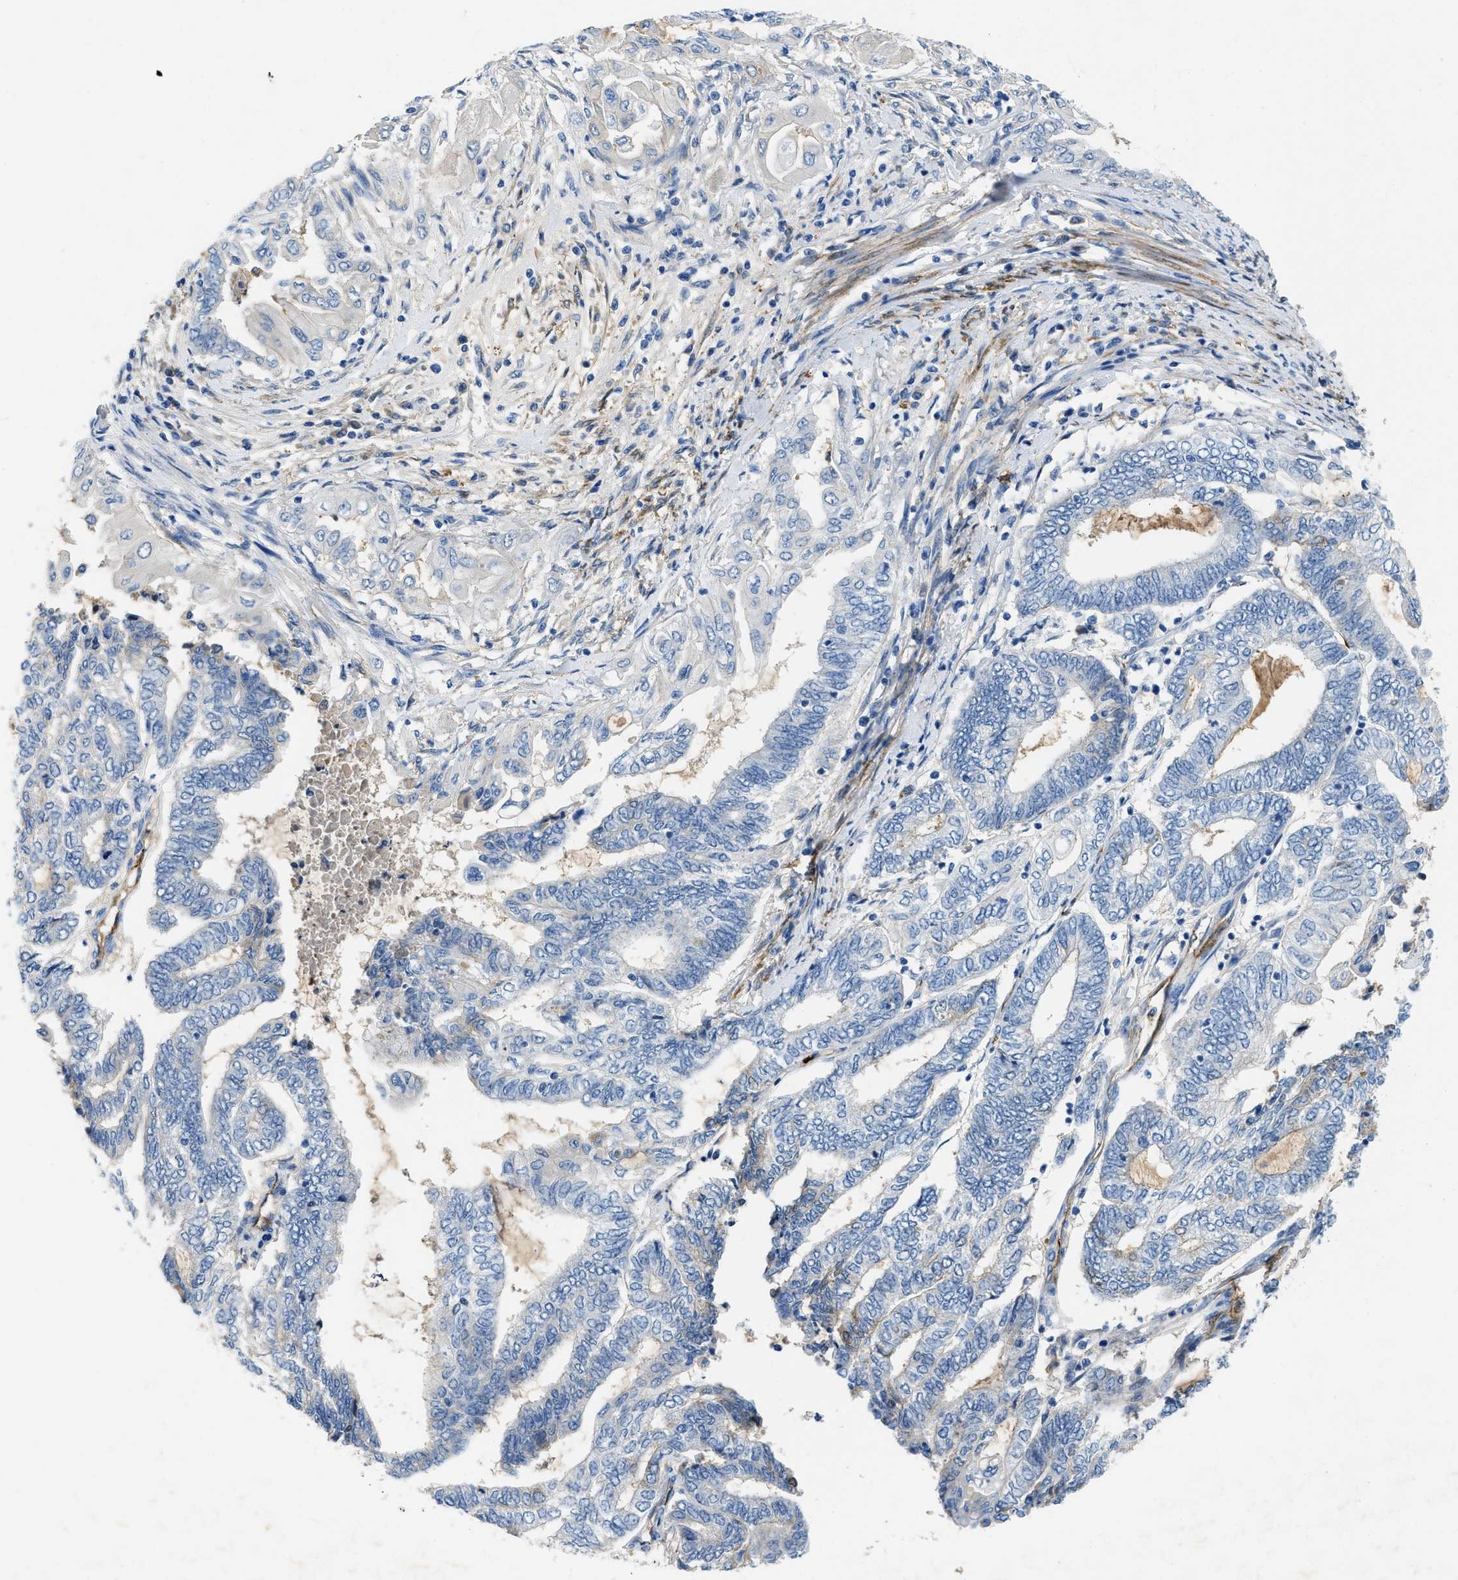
{"staining": {"intensity": "negative", "quantity": "none", "location": "none"}, "tissue": "endometrial cancer", "cell_type": "Tumor cells", "image_type": "cancer", "snomed": [{"axis": "morphology", "description": "Adenocarcinoma, NOS"}, {"axis": "topography", "description": "Uterus"}, {"axis": "topography", "description": "Endometrium"}], "caption": "Tumor cells show no significant positivity in endometrial adenocarcinoma.", "gene": "SPEG", "patient": {"sex": "female", "age": 70}}